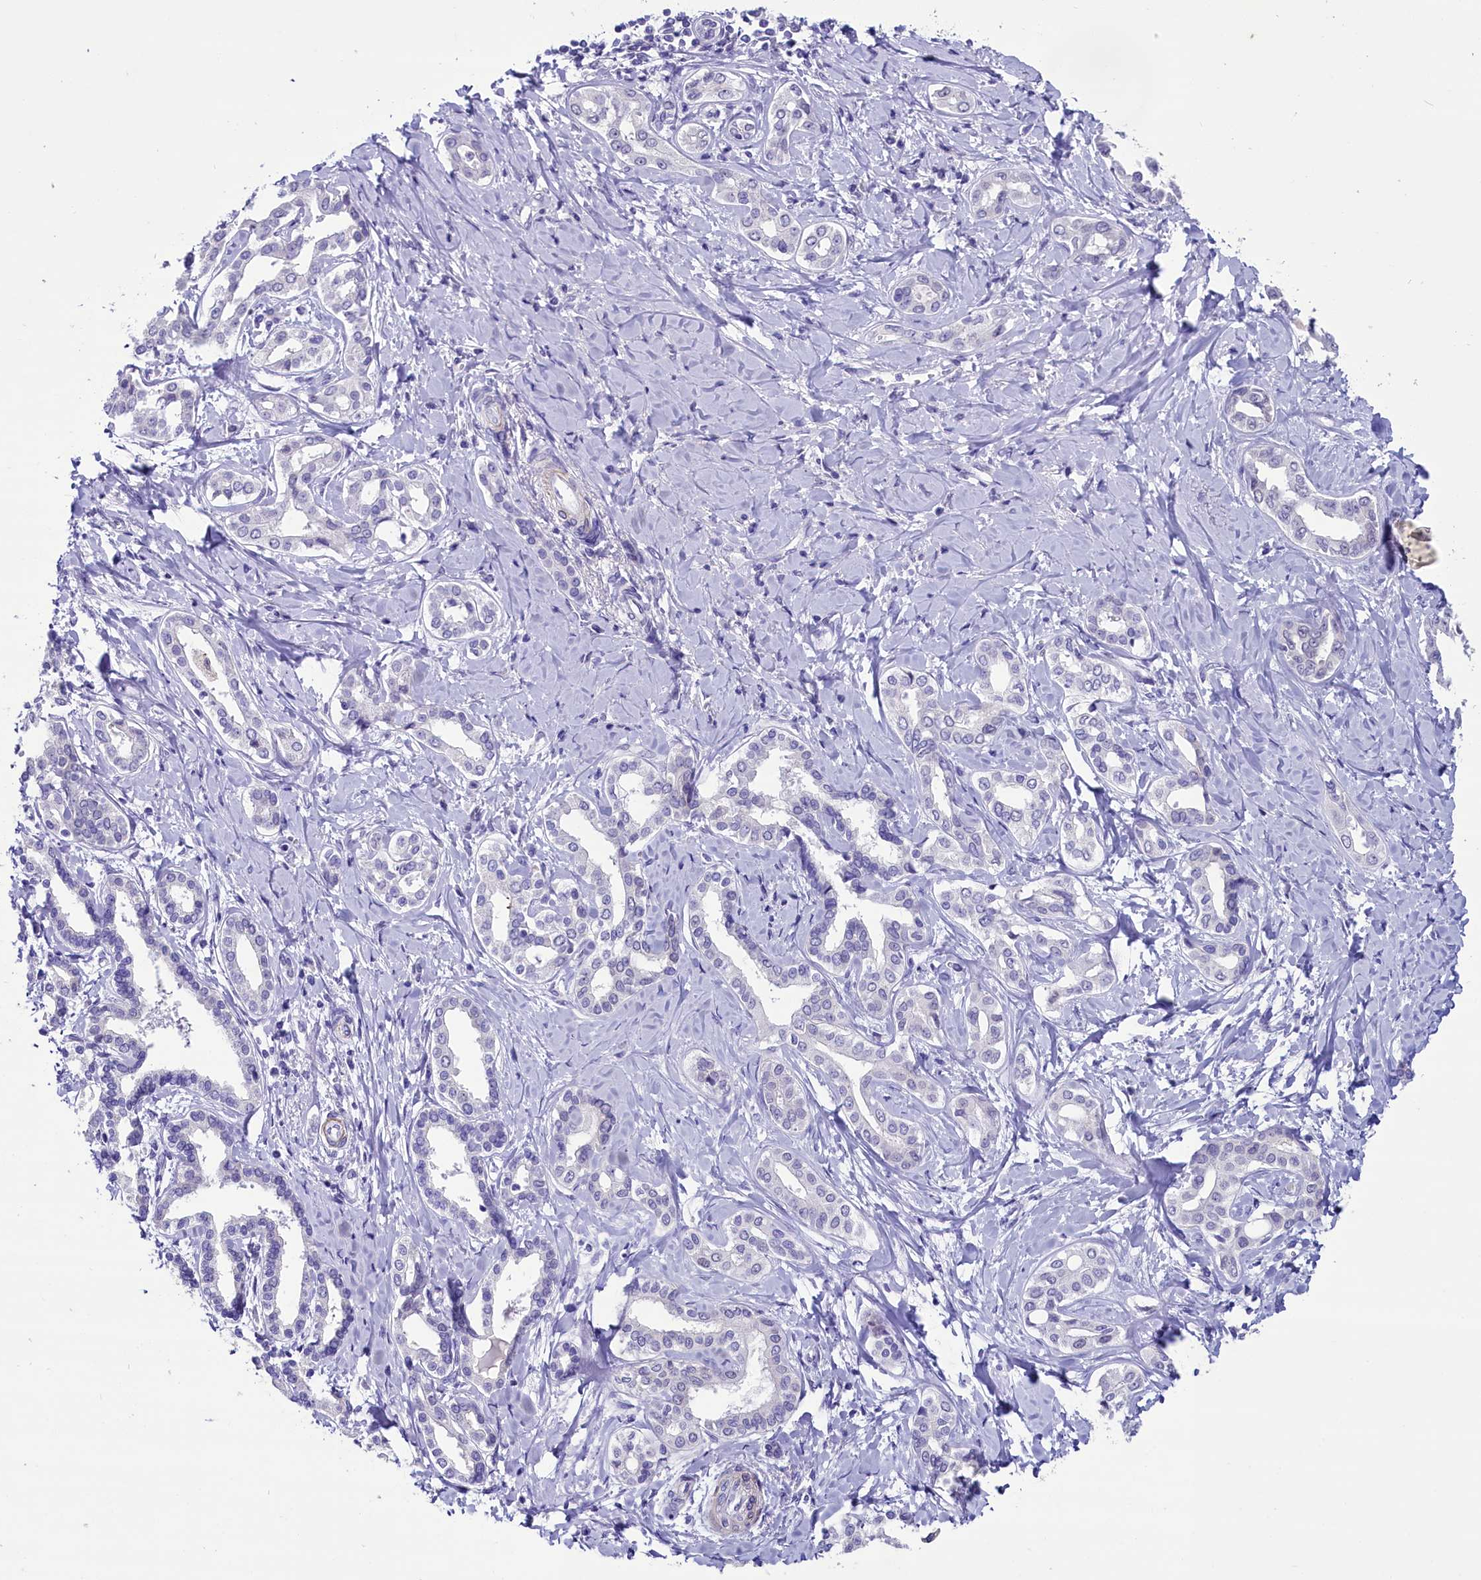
{"staining": {"intensity": "negative", "quantity": "none", "location": "none"}, "tissue": "liver cancer", "cell_type": "Tumor cells", "image_type": "cancer", "snomed": [{"axis": "morphology", "description": "Cholangiocarcinoma"}, {"axis": "topography", "description": "Liver"}], "caption": "Immunohistochemical staining of liver cholangiocarcinoma reveals no significant positivity in tumor cells.", "gene": "SCD5", "patient": {"sex": "female", "age": 77}}